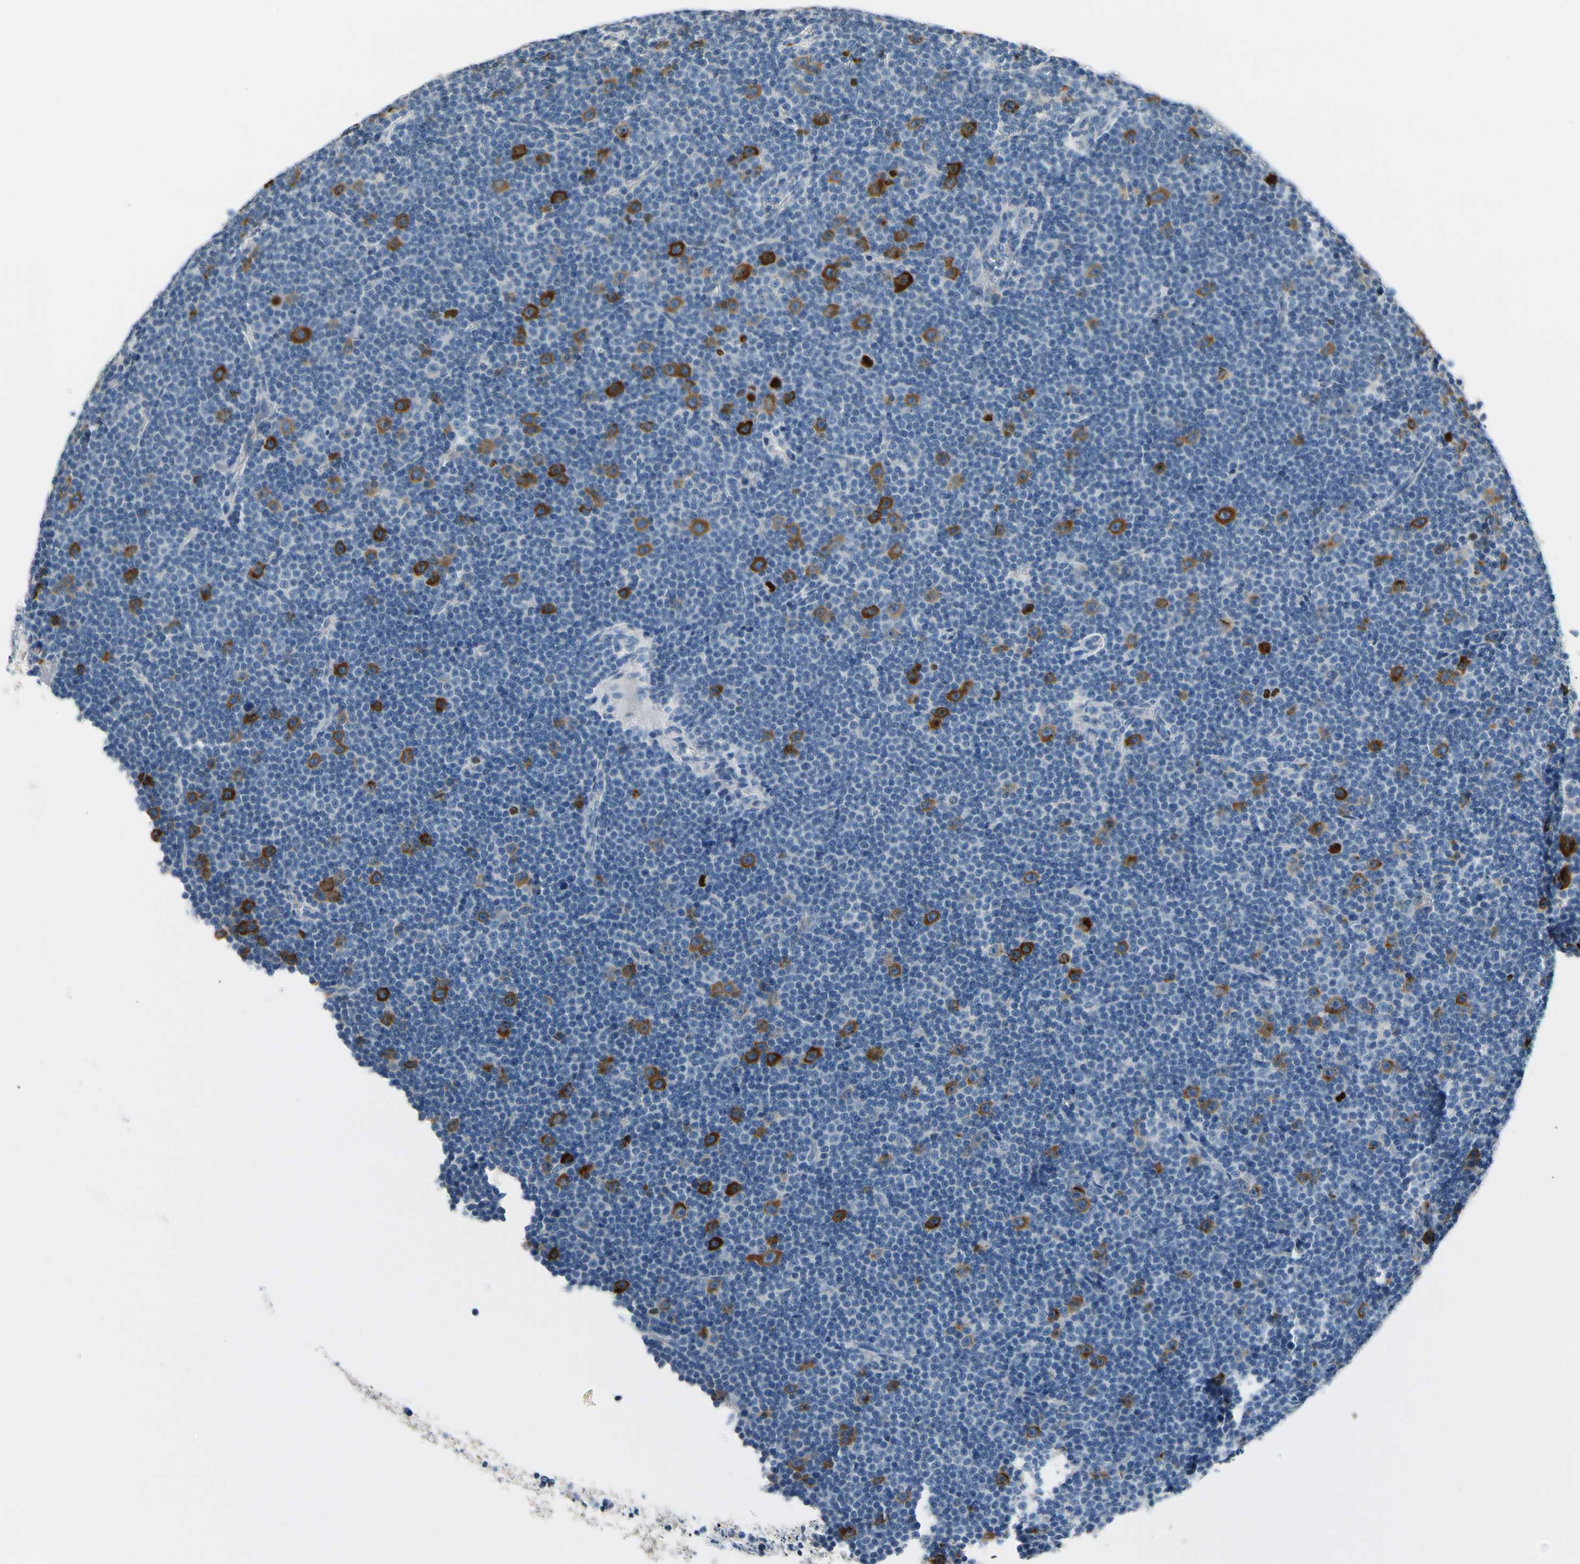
{"staining": {"intensity": "moderate", "quantity": "<25%", "location": "cytoplasmic/membranous"}, "tissue": "lymphoma", "cell_type": "Tumor cells", "image_type": "cancer", "snomed": [{"axis": "morphology", "description": "Malignant lymphoma, non-Hodgkin's type, Low grade"}, {"axis": "topography", "description": "Lymph node"}], "caption": "The image displays staining of lymphoma, revealing moderate cytoplasmic/membranous protein expression (brown color) within tumor cells. Nuclei are stained in blue.", "gene": "CKAP2", "patient": {"sex": "female", "age": 67}}